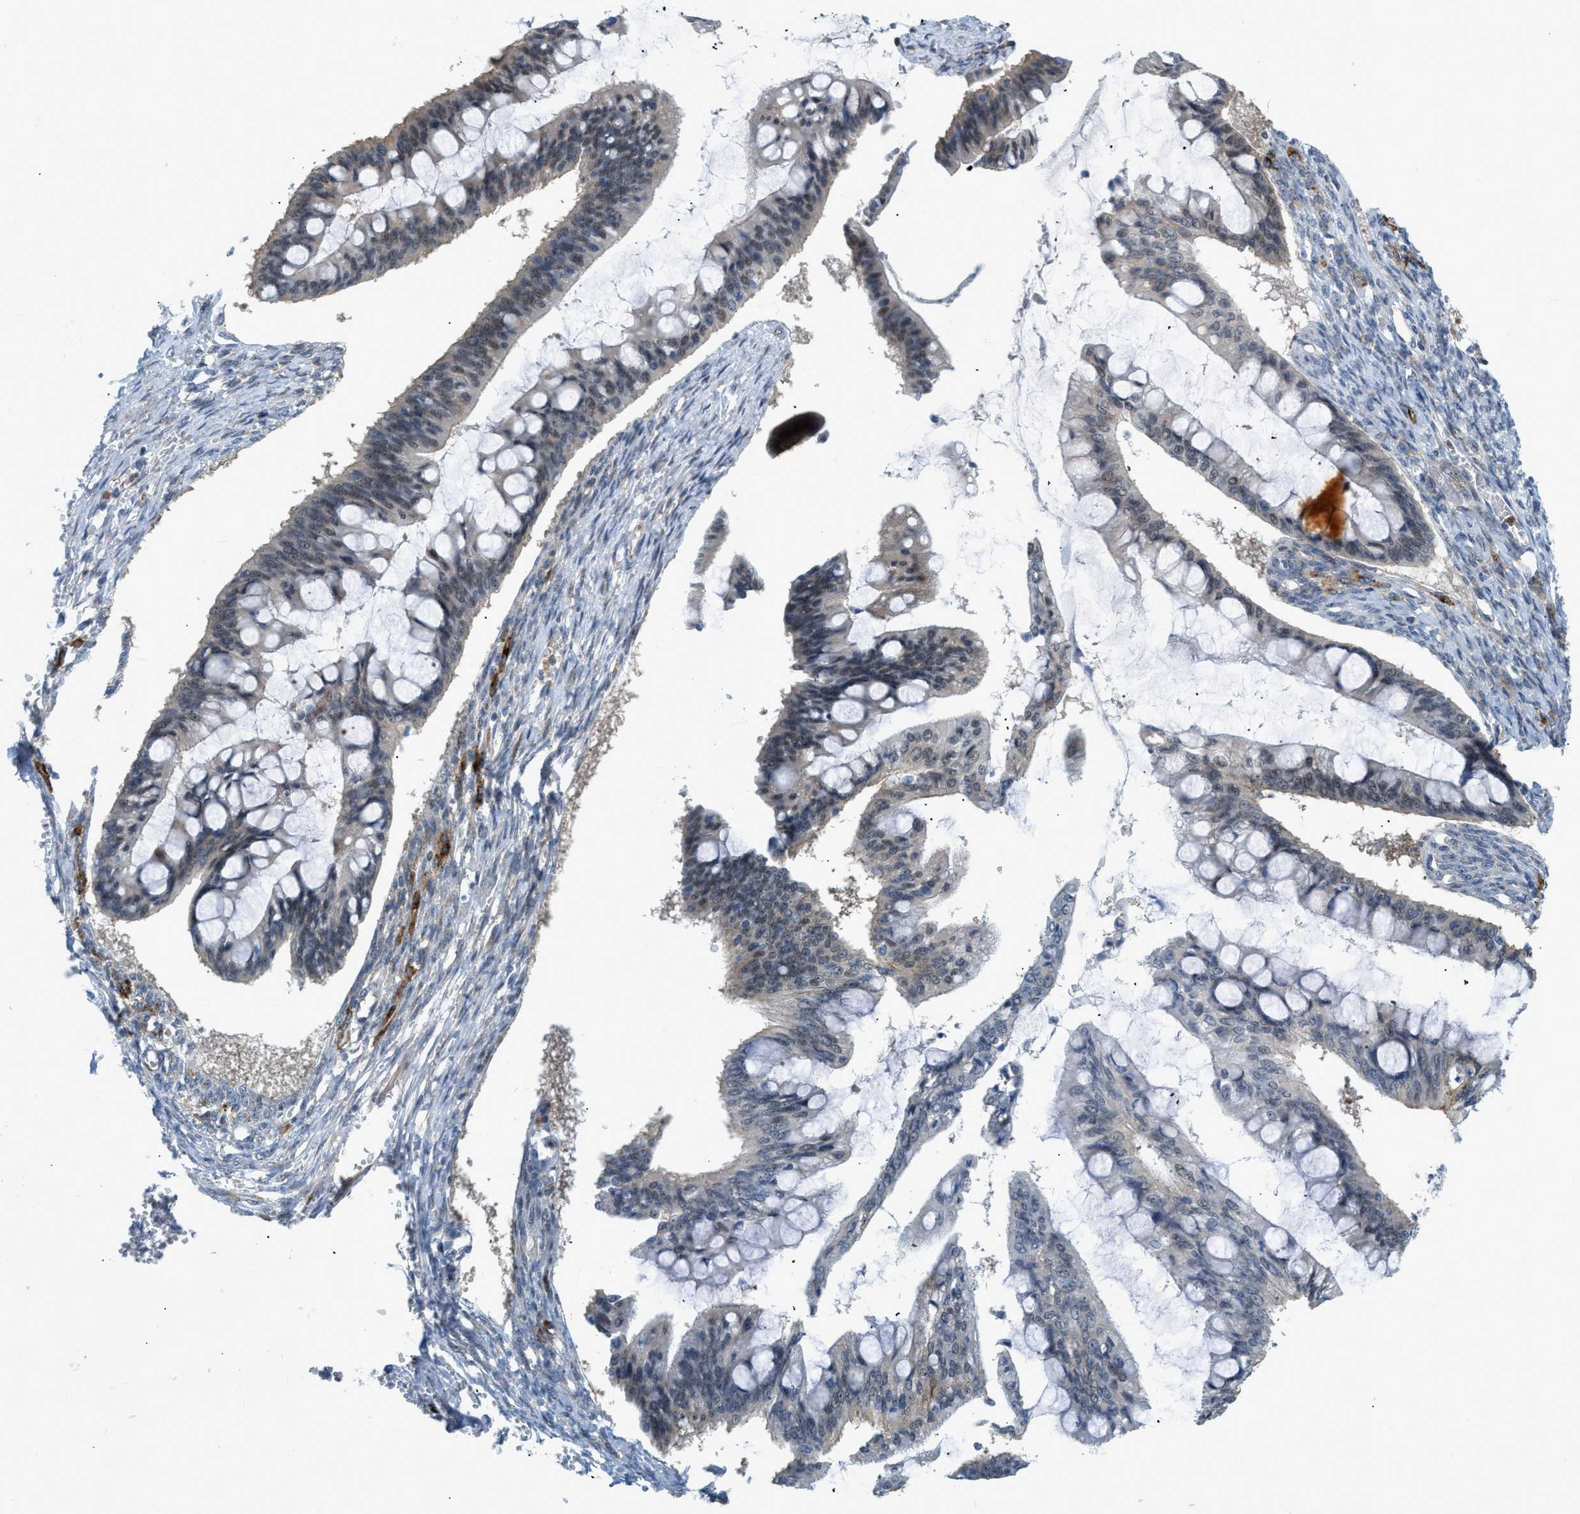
{"staining": {"intensity": "moderate", "quantity": "<25%", "location": "cytoplasmic/membranous"}, "tissue": "ovarian cancer", "cell_type": "Tumor cells", "image_type": "cancer", "snomed": [{"axis": "morphology", "description": "Cystadenocarcinoma, mucinous, NOS"}, {"axis": "topography", "description": "Ovary"}], "caption": "Mucinous cystadenocarcinoma (ovarian) was stained to show a protein in brown. There is low levels of moderate cytoplasmic/membranous expression in about <25% of tumor cells. Immunohistochemistry (ihc) stains the protein in brown and the nuclei are stained blue.", "gene": "ZNF408", "patient": {"sex": "female", "age": 73}}